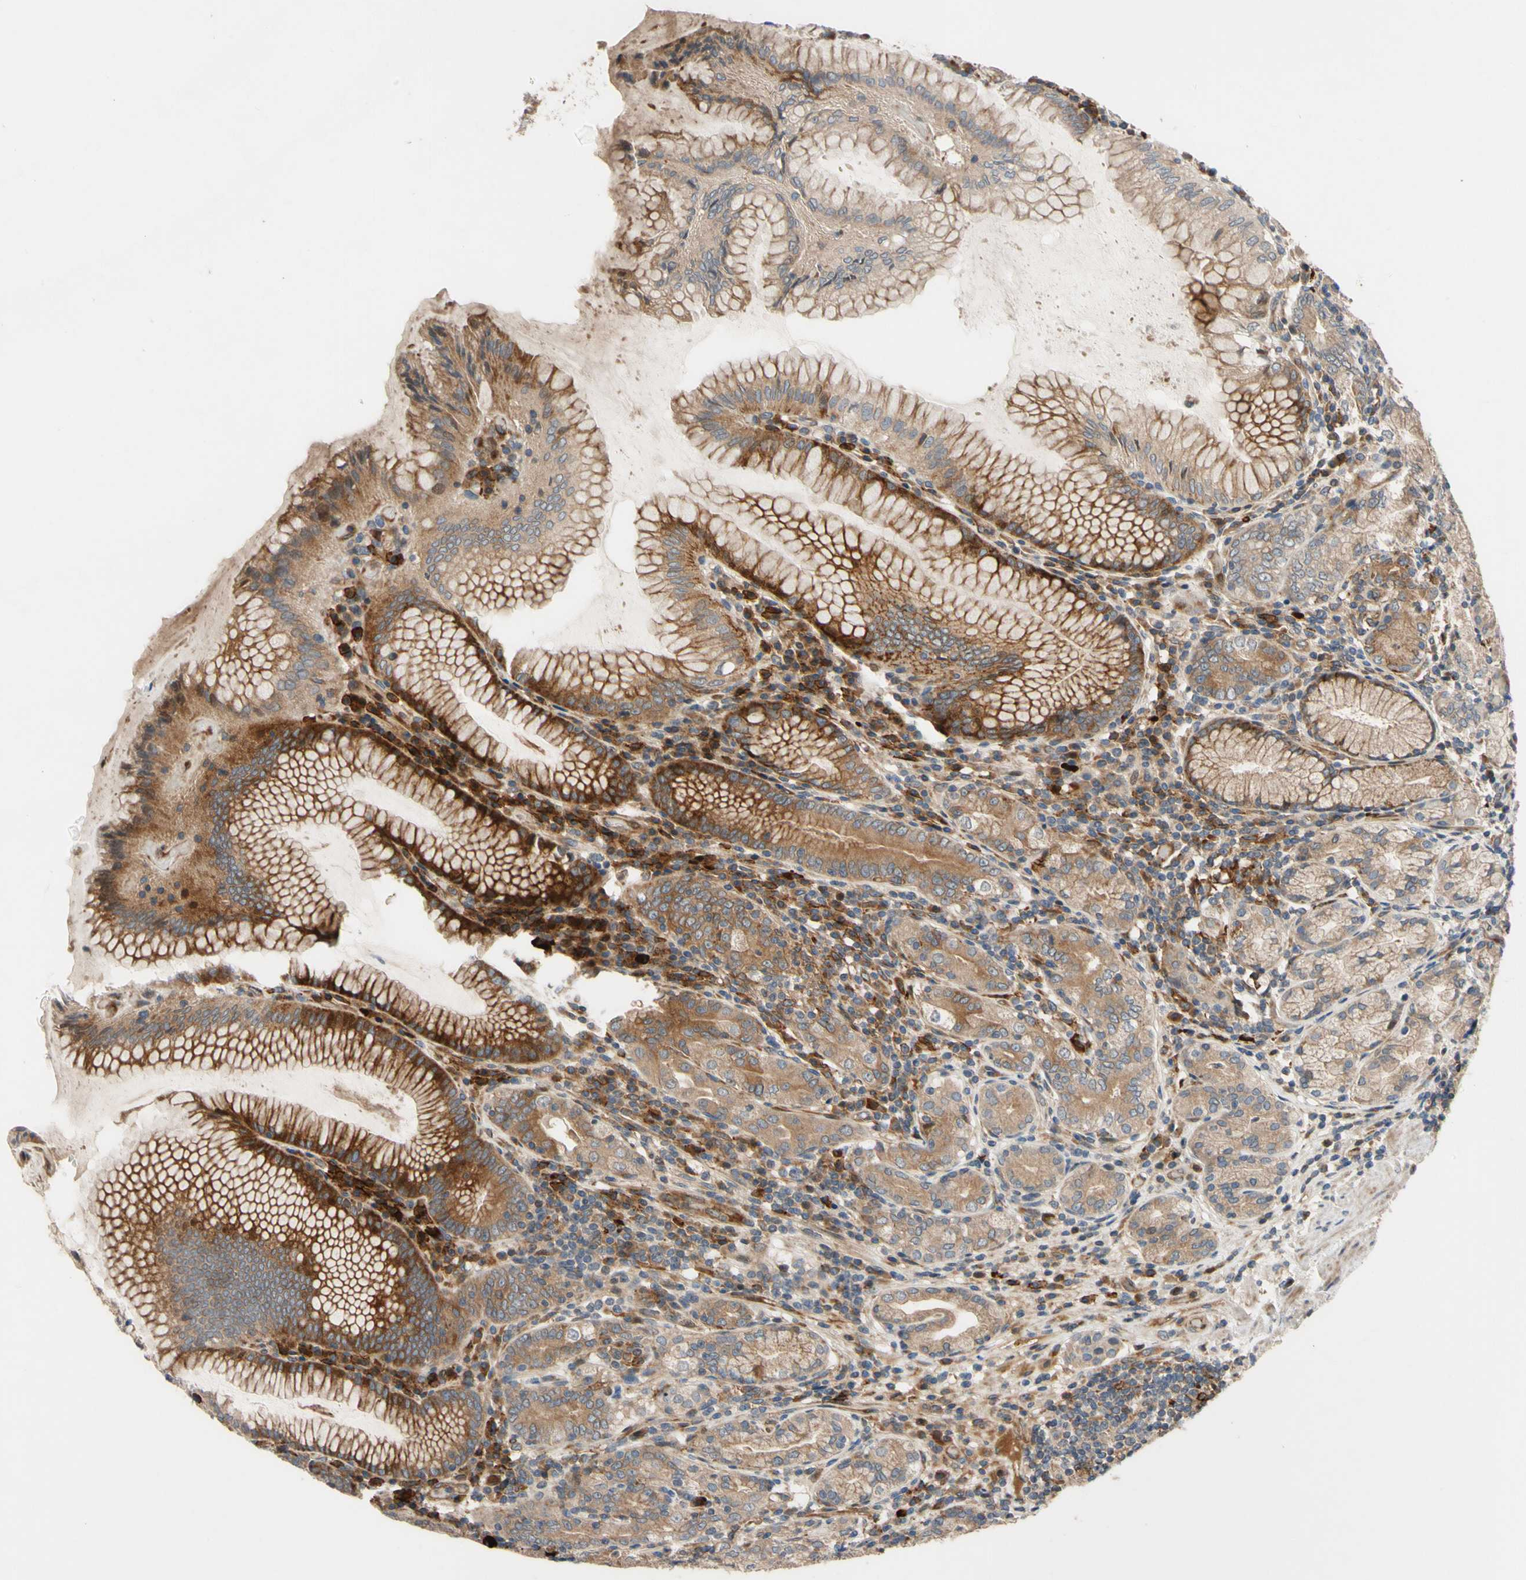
{"staining": {"intensity": "moderate", "quantity": ">75%", "location": "cytoplasmic/membranous"}, "tissue": "stomach", "cell_type": "Glandular cells", "image_type": "normal", "snomed": [{"axis": "morphology", "description": "Normal tissue, NOS"}, {"axis": "topography", "description": "Stomach, lower"}], "caption": "Protein staining shows moderate cytoplasmic/membranous expression in approximately >75% of glandular cells in unremarkable stomach. (Stains: DAB in brown, nuclei in blue, Microscopy: brightfield microscopy at high magnification).", "gene": "SPTLC1", "patient": {"sex": "female", "age": 76}}